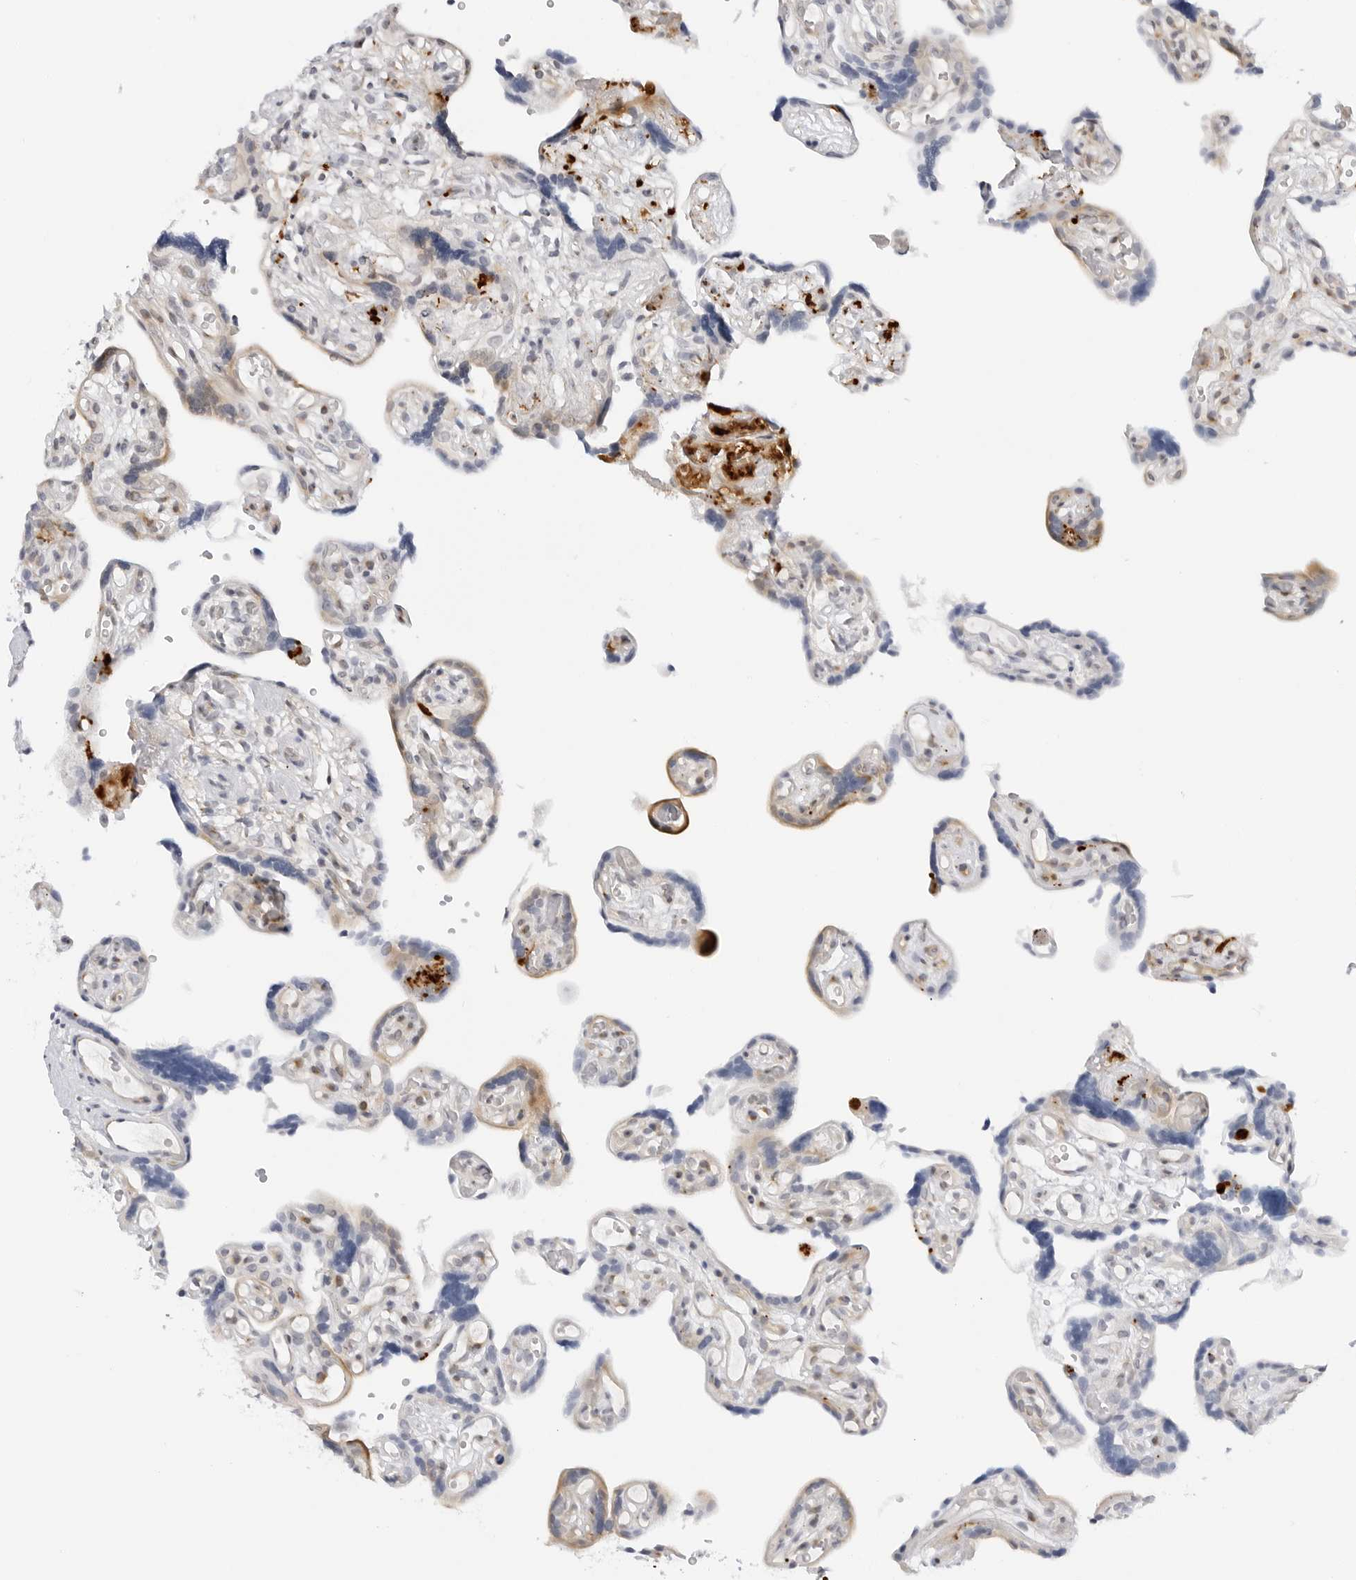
{"staining": {"intensity": "weak", "quantity": "<25%", "location": "cytoplasmic/membranous"}, "tissue": "placenta", "cell_type": "Decidual cells", "image_type": "normal", "snomed": [{"axis": "morphology", "description": "Normal tissue, NOS"}, {"axis": "topography", "description": "Placenta"}], "caption": "Micrograph shows no protein positivity in decidual cells of unremarkable placenta.", "gene": "MAP2K5", "patient": {"sex": "female", "age": 30}}